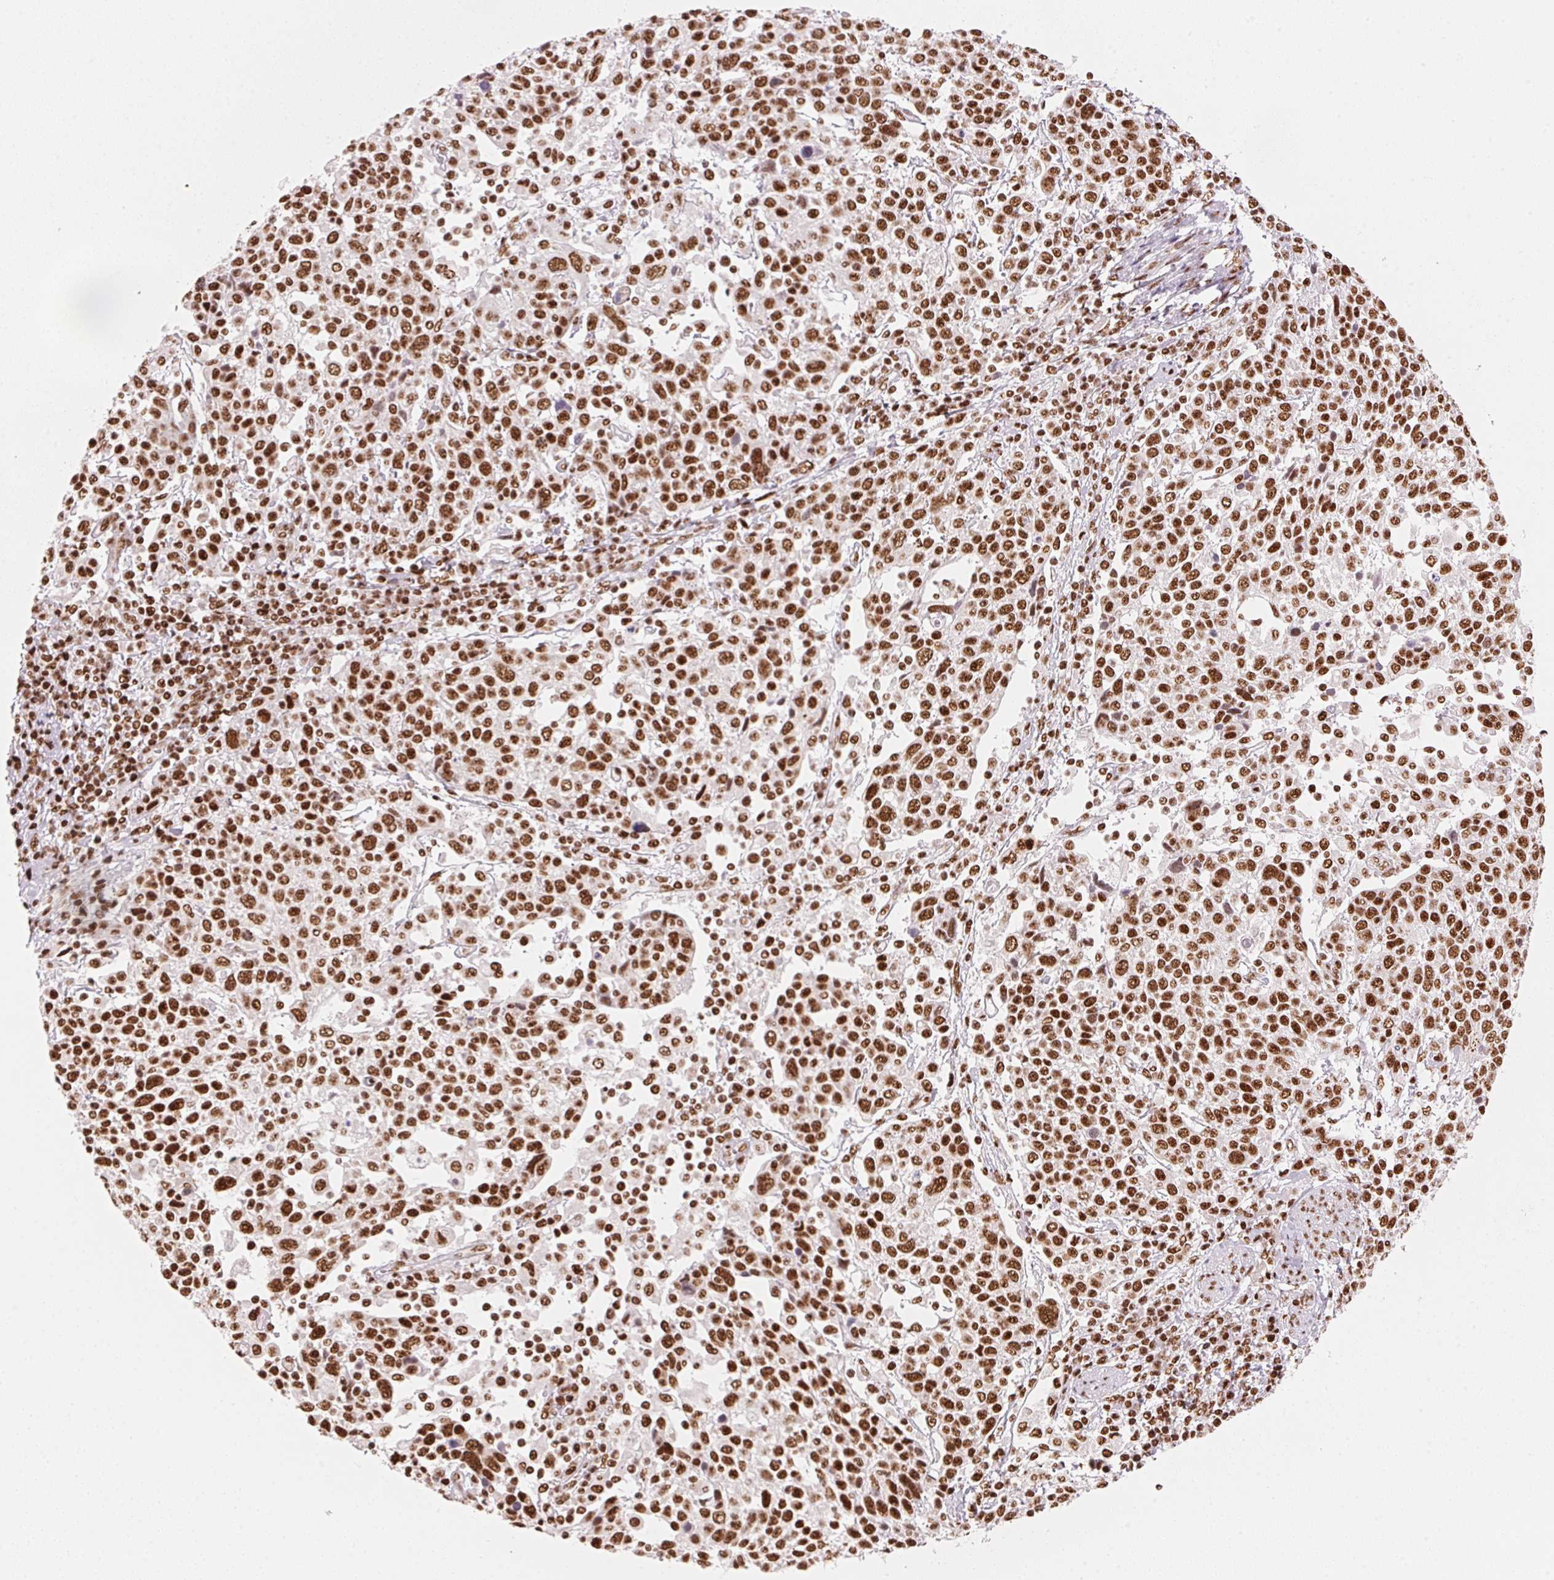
{"staining": {"intensity": "strong", "quantity": ">75%", "location": "nuclear"}, "tissue": "cervical cancer", "cell_type": "Tumor cells", "image_type": "cancer", "snomed": [{"axis": "morphology", "description": "Squamous cell carcinoma, NOS"}, {"axis": "topography", "description": "Cervix"}], "caption": "Protein staining reveals strong nuclear staining in approximately >75% of tumor cells in squamous cell carcinoma (cervical).", "gene": "NXF1", "patient": {"sex": "female", "age": 61}}